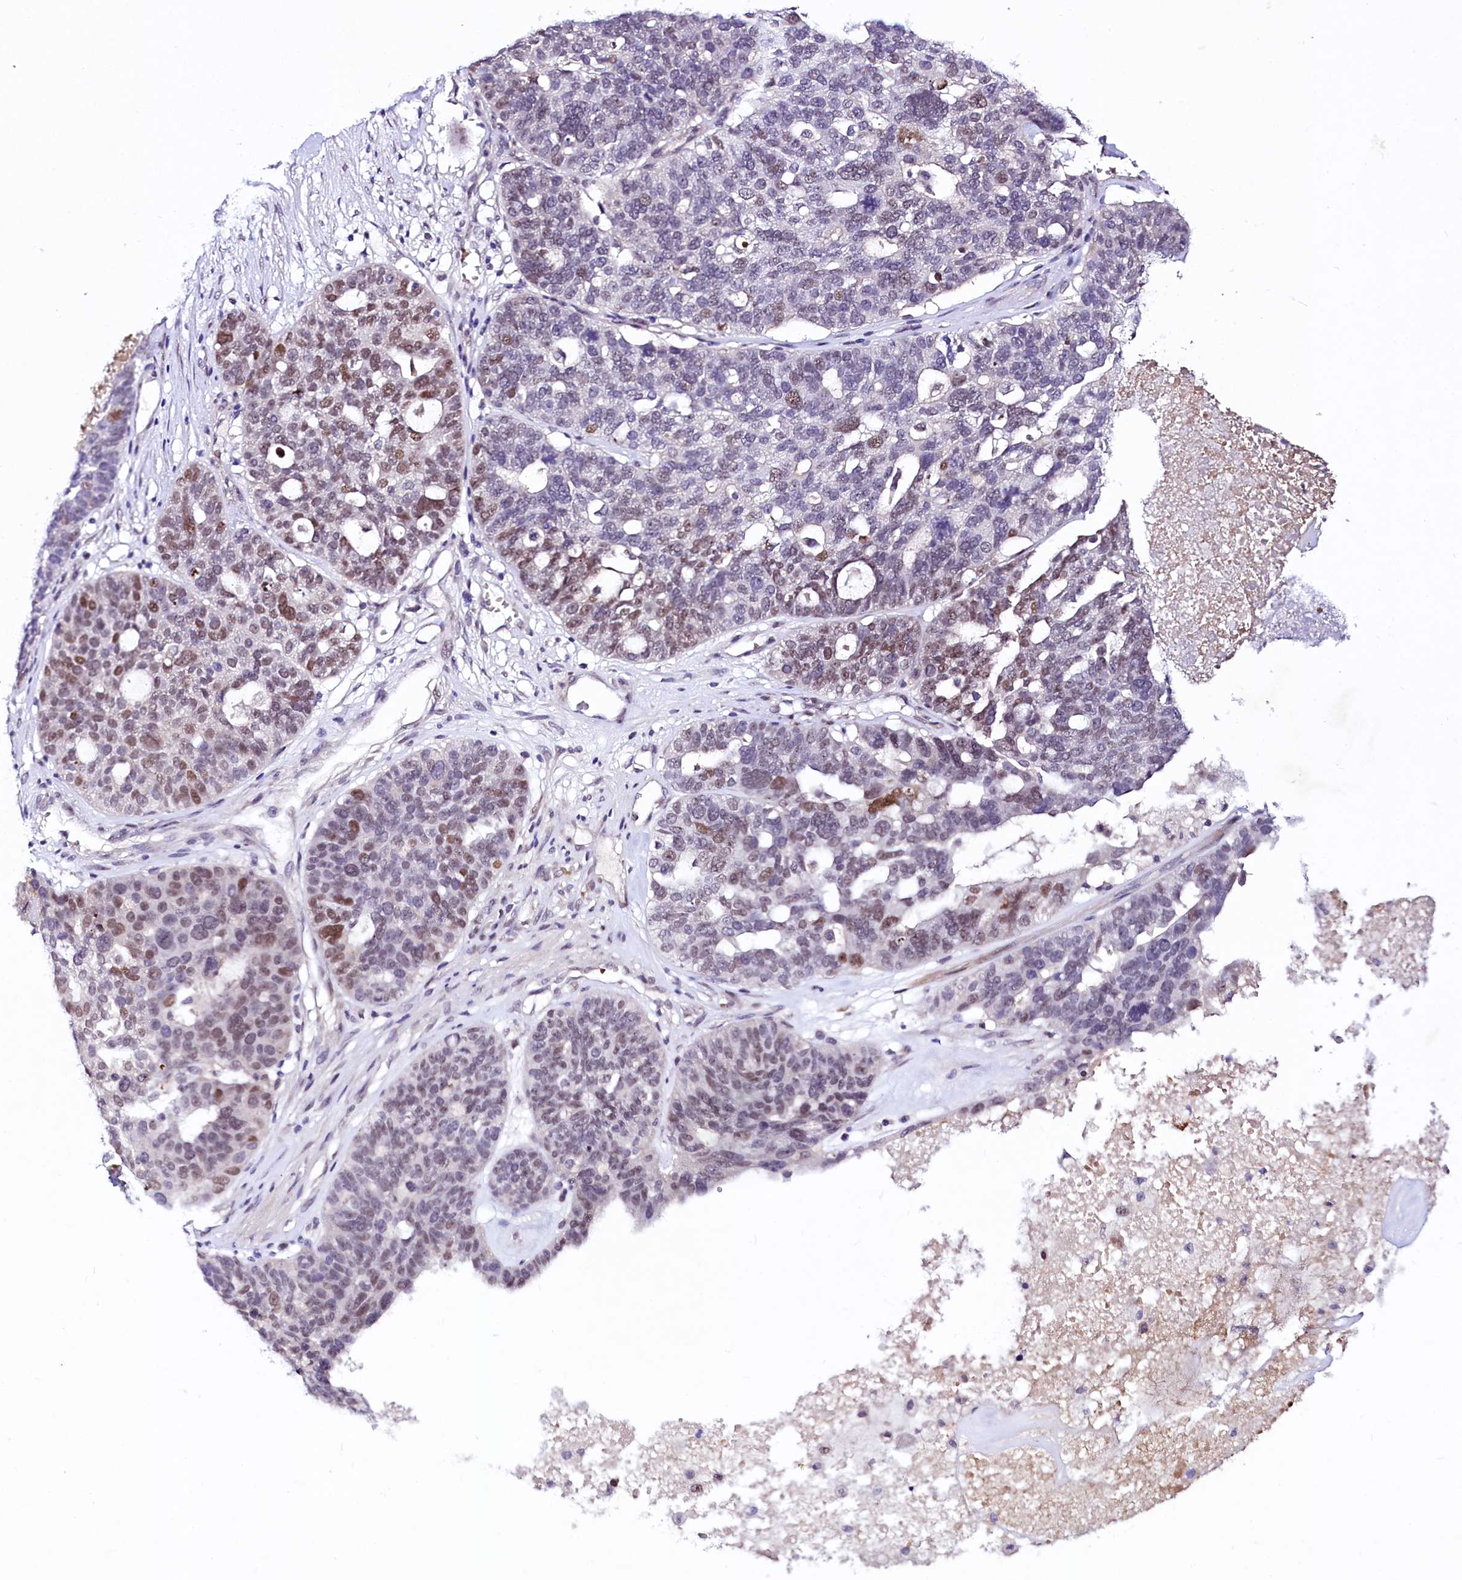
{"staining": {"intensity": "moderate", "quantity": "<25%", "location": "nuclear"}, "tissue": "ovarian cancer", "cell_type": "Tumor cells", "image_type": "cancer", "snomed": [{"axis": "morphology", "description": "Cystadenocarcinoma, serous, NOS"}, {"axis": "topography", "description": "Ovary"}], "caption": "Immunohistochemical staining of serous cystadenocarcinoma (ovarian) displays low levels of moderate nuclear expression in approximately <25% of tumor cells.", "gene": "LEUTX", "patient": {"sex": "female", "age": 59}}